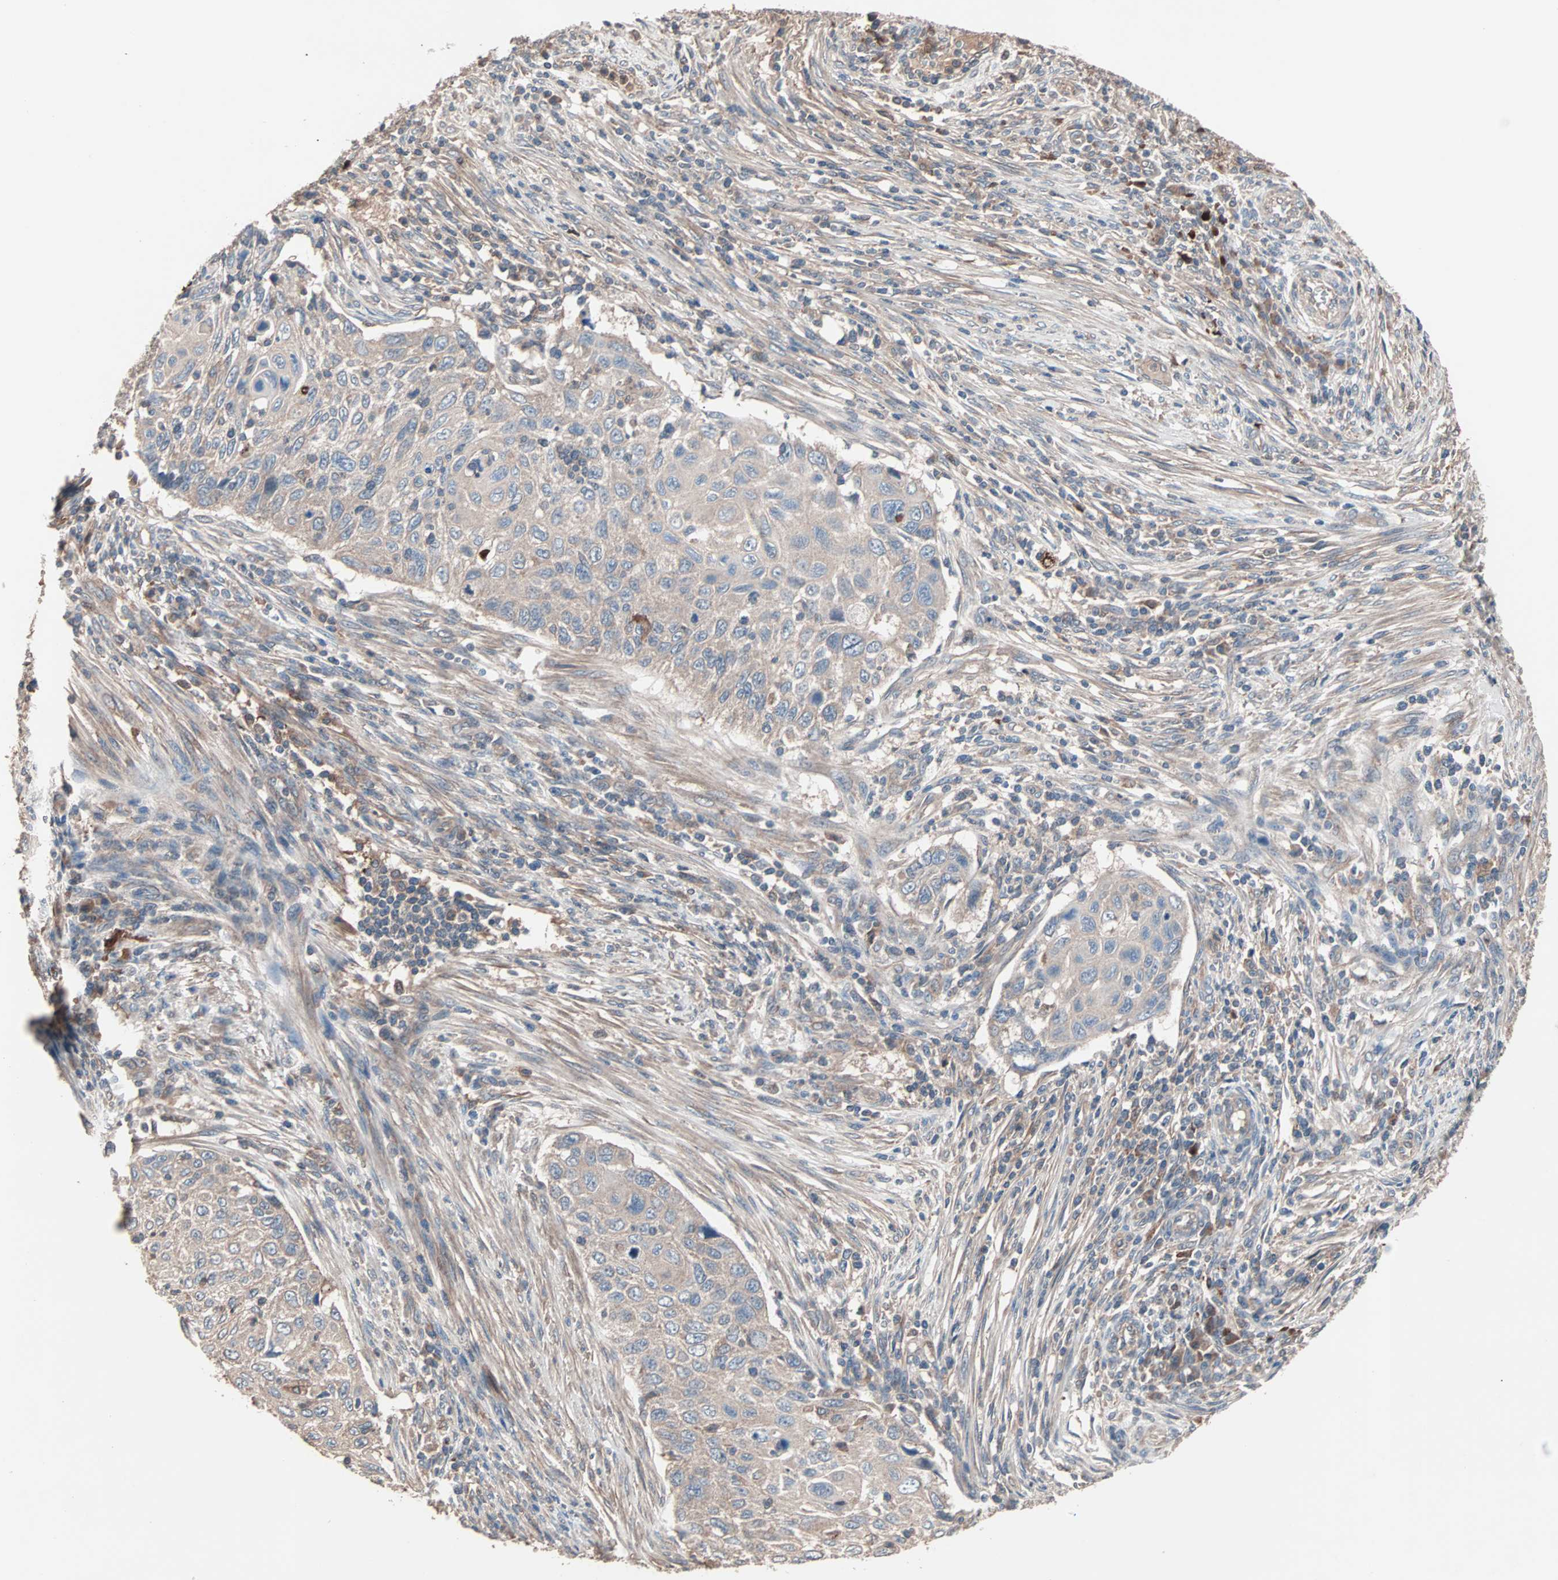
{"staining": {"intensity": "weak", "quantity": ">75%", "location": "cytoplasmic/membranous"}, "tissue": "cervical cancer", "cell_type": "Tumor cells", "image_type": "cancer", "snomed": [{"axis": "morphology", "description": "Squamous cell carcinoma, NOS"}, {"axis": "topography", "description": "Cervix"}], "caption": "IHC histopathology image of human cervical cancer stained for a protein (brown), which demonstrates low levels of weak cytoplasmic/membranous staining in about >75% of tumor cells.", "gene": "ATG7", "patient": {"sex": "female", "age": 70}}